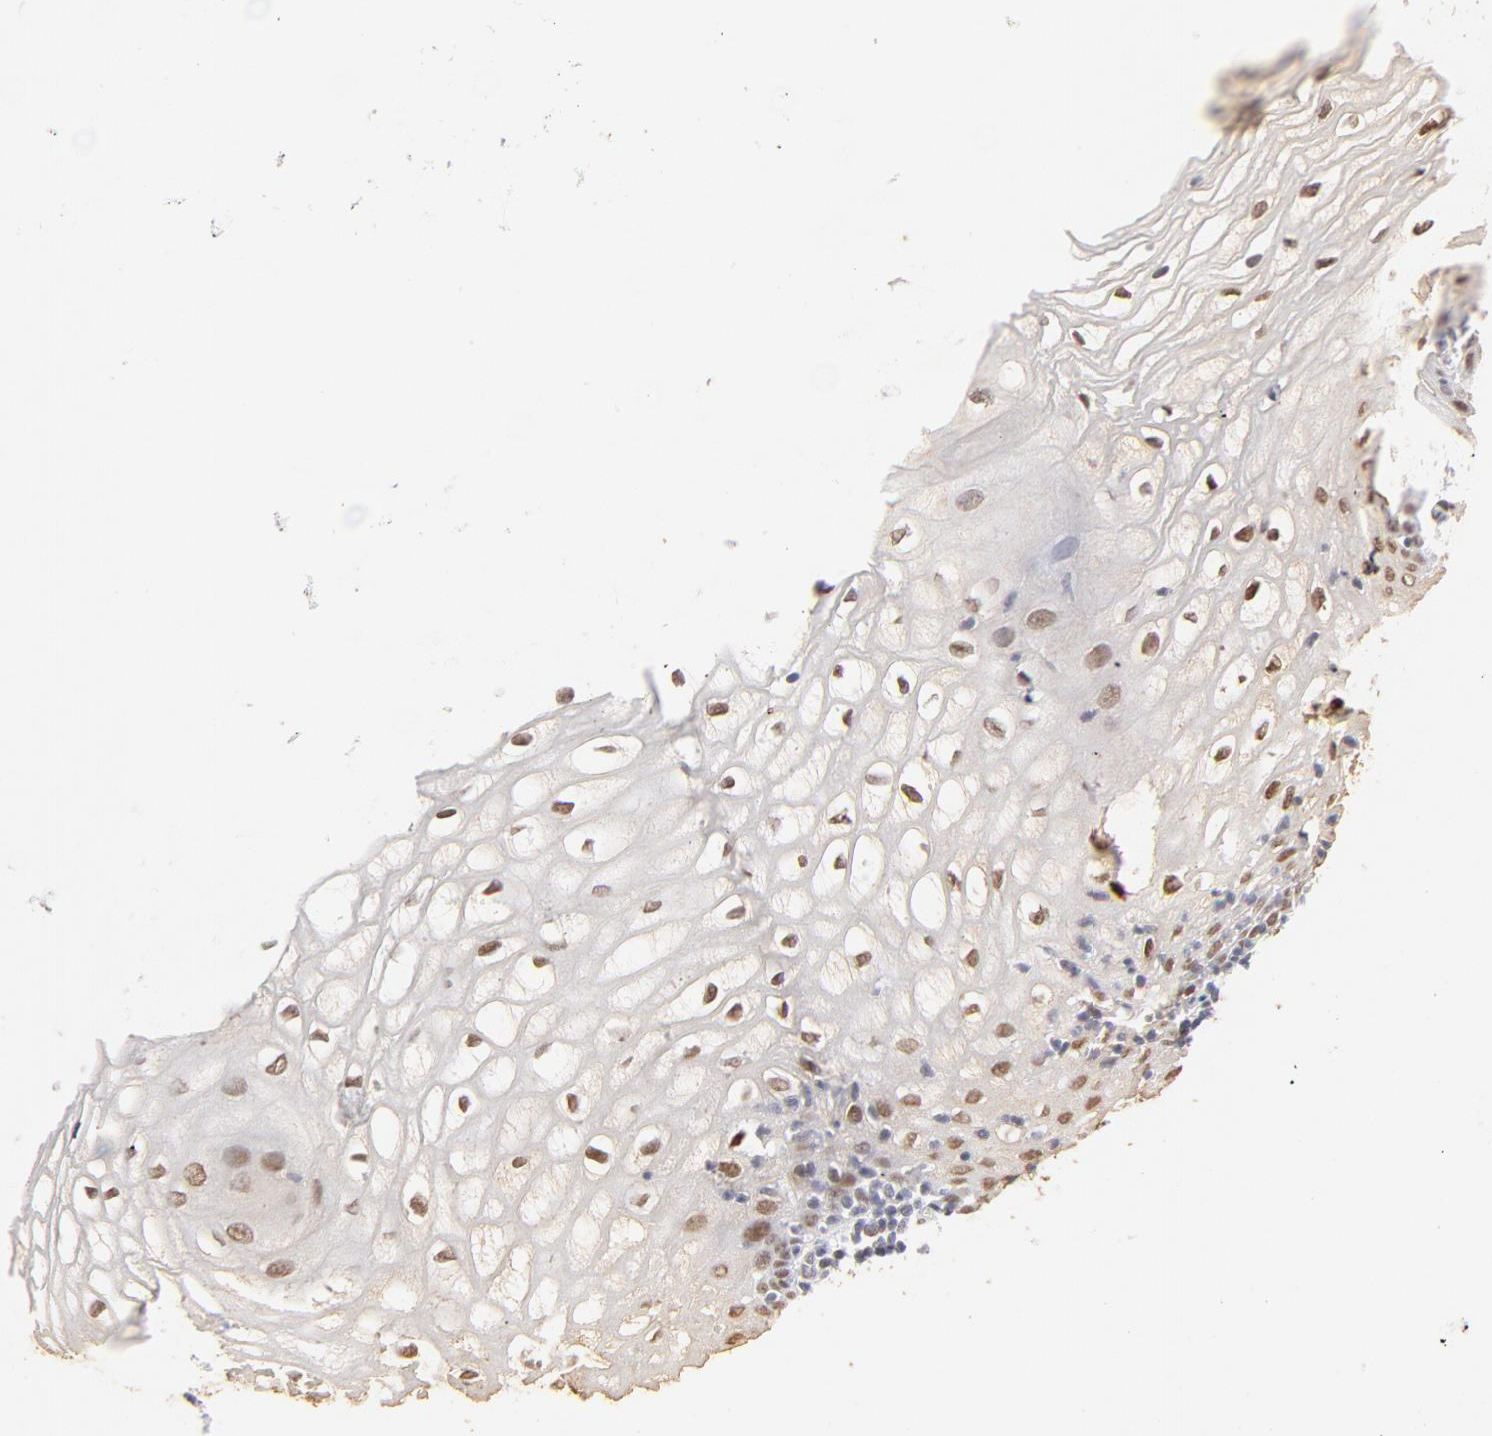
{"staining": {"intensity": "moderate", "quantity": "25%-75%", "location": "nuclear"}, "tissue": "vagina", "cell_type": "Squamous epithelial cells", "image_type": "normal", "snomed": [{"axis": "morphology", "description": "Normal tissue, NOS"}, {"axis": "topography", "description": "Vagina"}], "caption": "Human vagina stained with a protein marker demonstrates moderate staining in squamous epithelial cells.", "gene": "PBX1", "patient": {"sex": "female", "age": 34}}